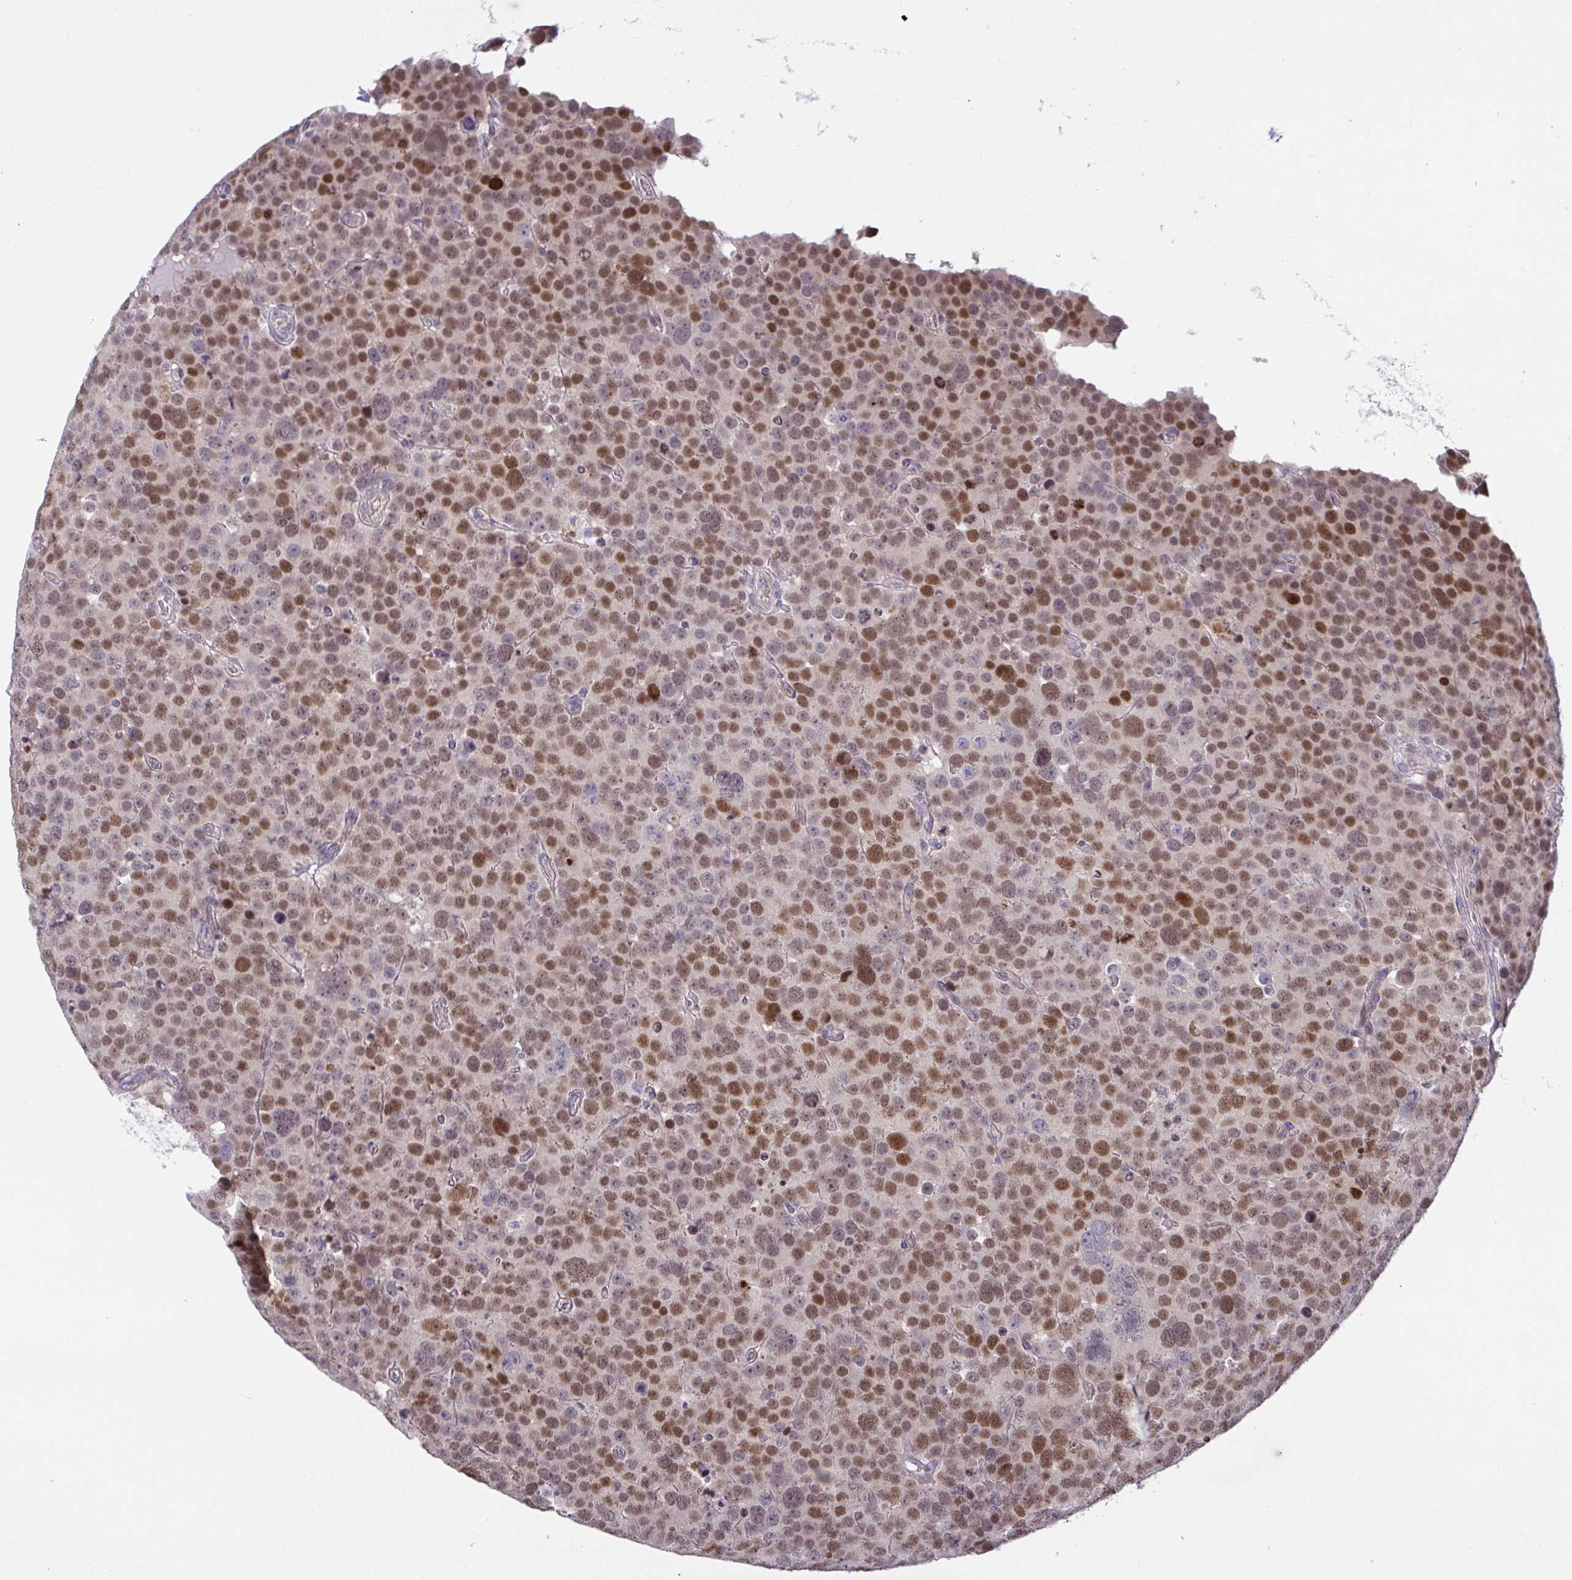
{"staining": {"intensity": "moderate", "quantity": ">75%", "location": "nuclear"}, "tissue": "testis cancer", "cell_type": "Tumor cells", "image_type": "cancer", "snomed": [{"axis": "morphology", "description": "Seminoma, NOS"}, {"axis": "topography", "description": "Testis"}], "caption": "Seminoma (testis) stained for a protein (brown) displays moderate nuclear positive staining in approximately >75% of tumor cells.", "gene": "RHOXF1", "patient": {"sex": "male", "age": 71}}